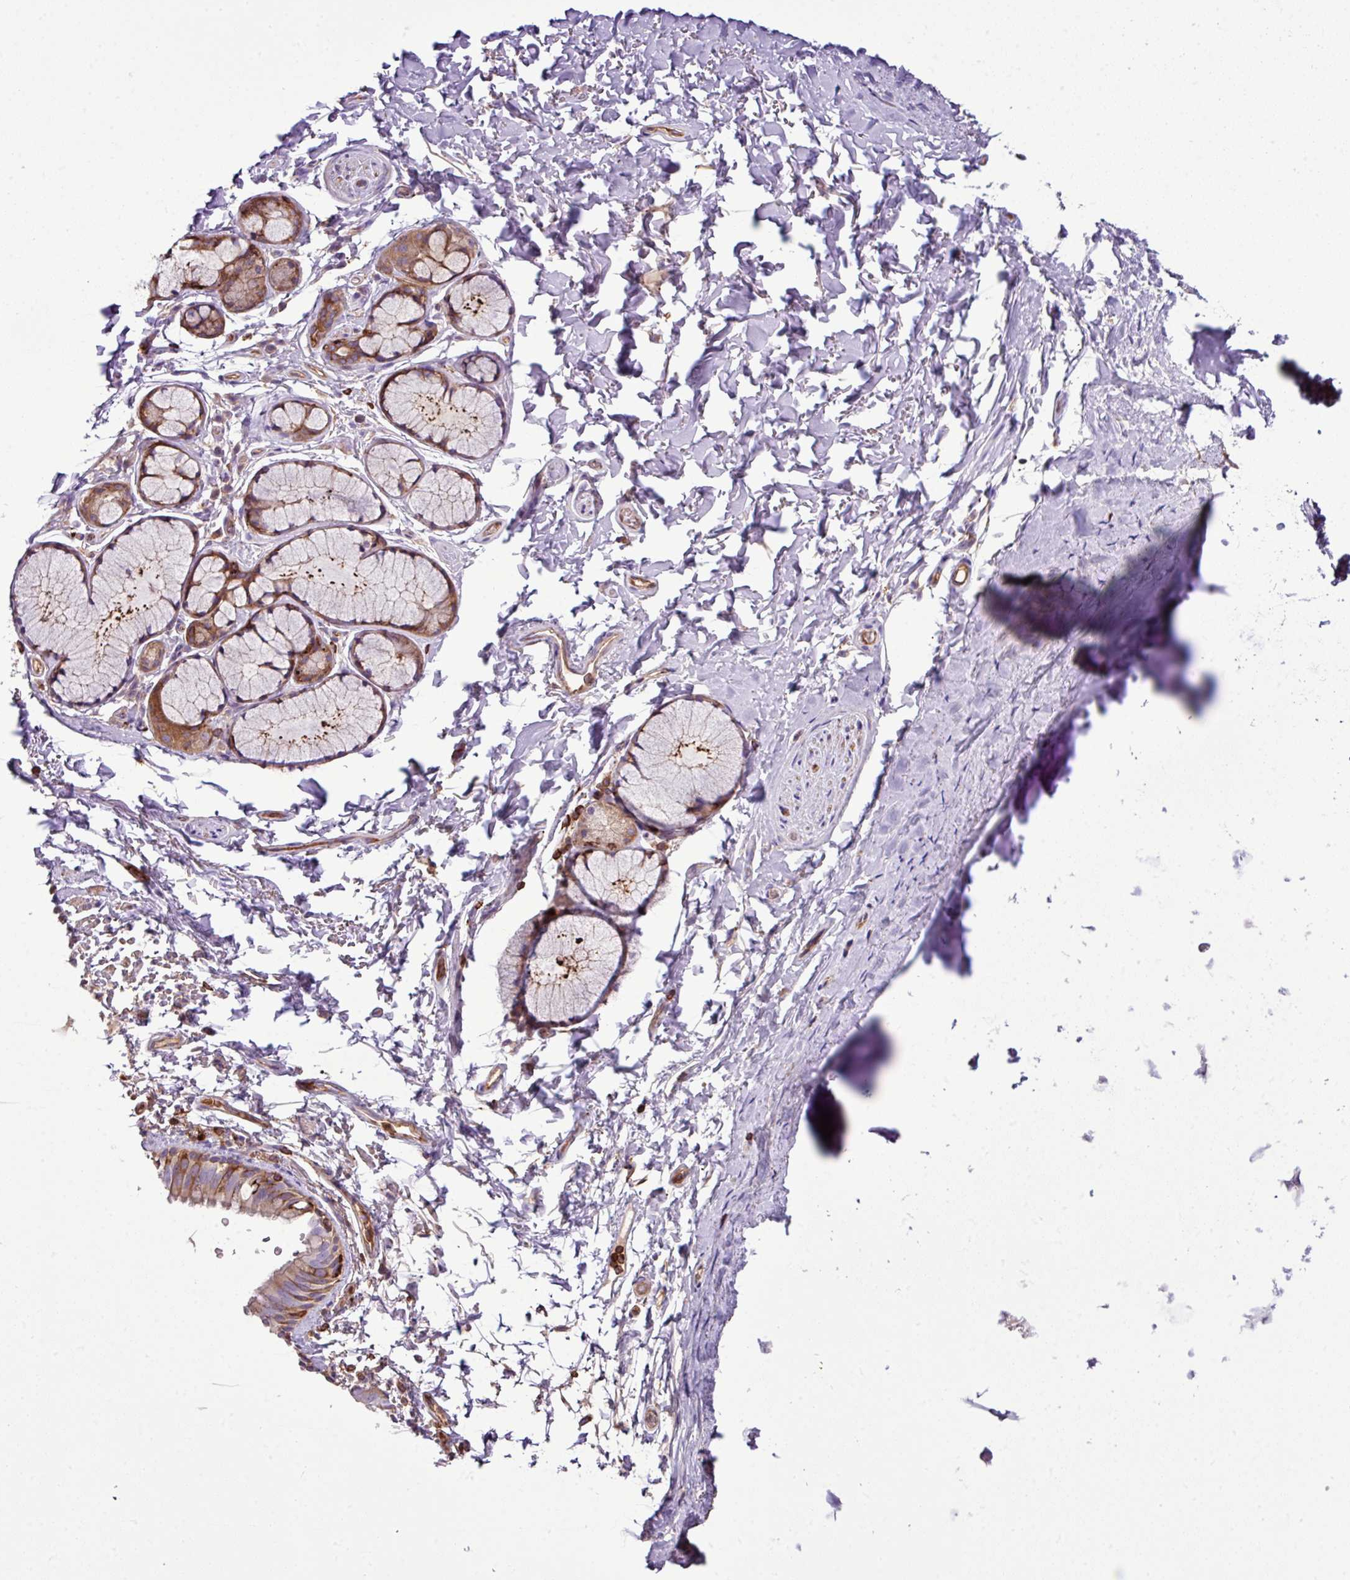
{"staining": {"intensity": "moderate", "quantity": "<25%", "location": "cytoplasmic/membranous"}, "tissue": "bronchus", "cell_type": "Respiratory epithelial cells", "image_type": "normal", "snomed": [{"axis": "morphology", "description": "Normal tissue, NOS"}, {"axis": "topography", "description": "Bronchus"}], "caption": "Respiratory epithelial cells display low levels of moderate cytoplasmic/membranous expression in about <25% of cells in normal human bronchus.", "gene": "PGAP6", "patient": {"sex": "male", "age": 70}}